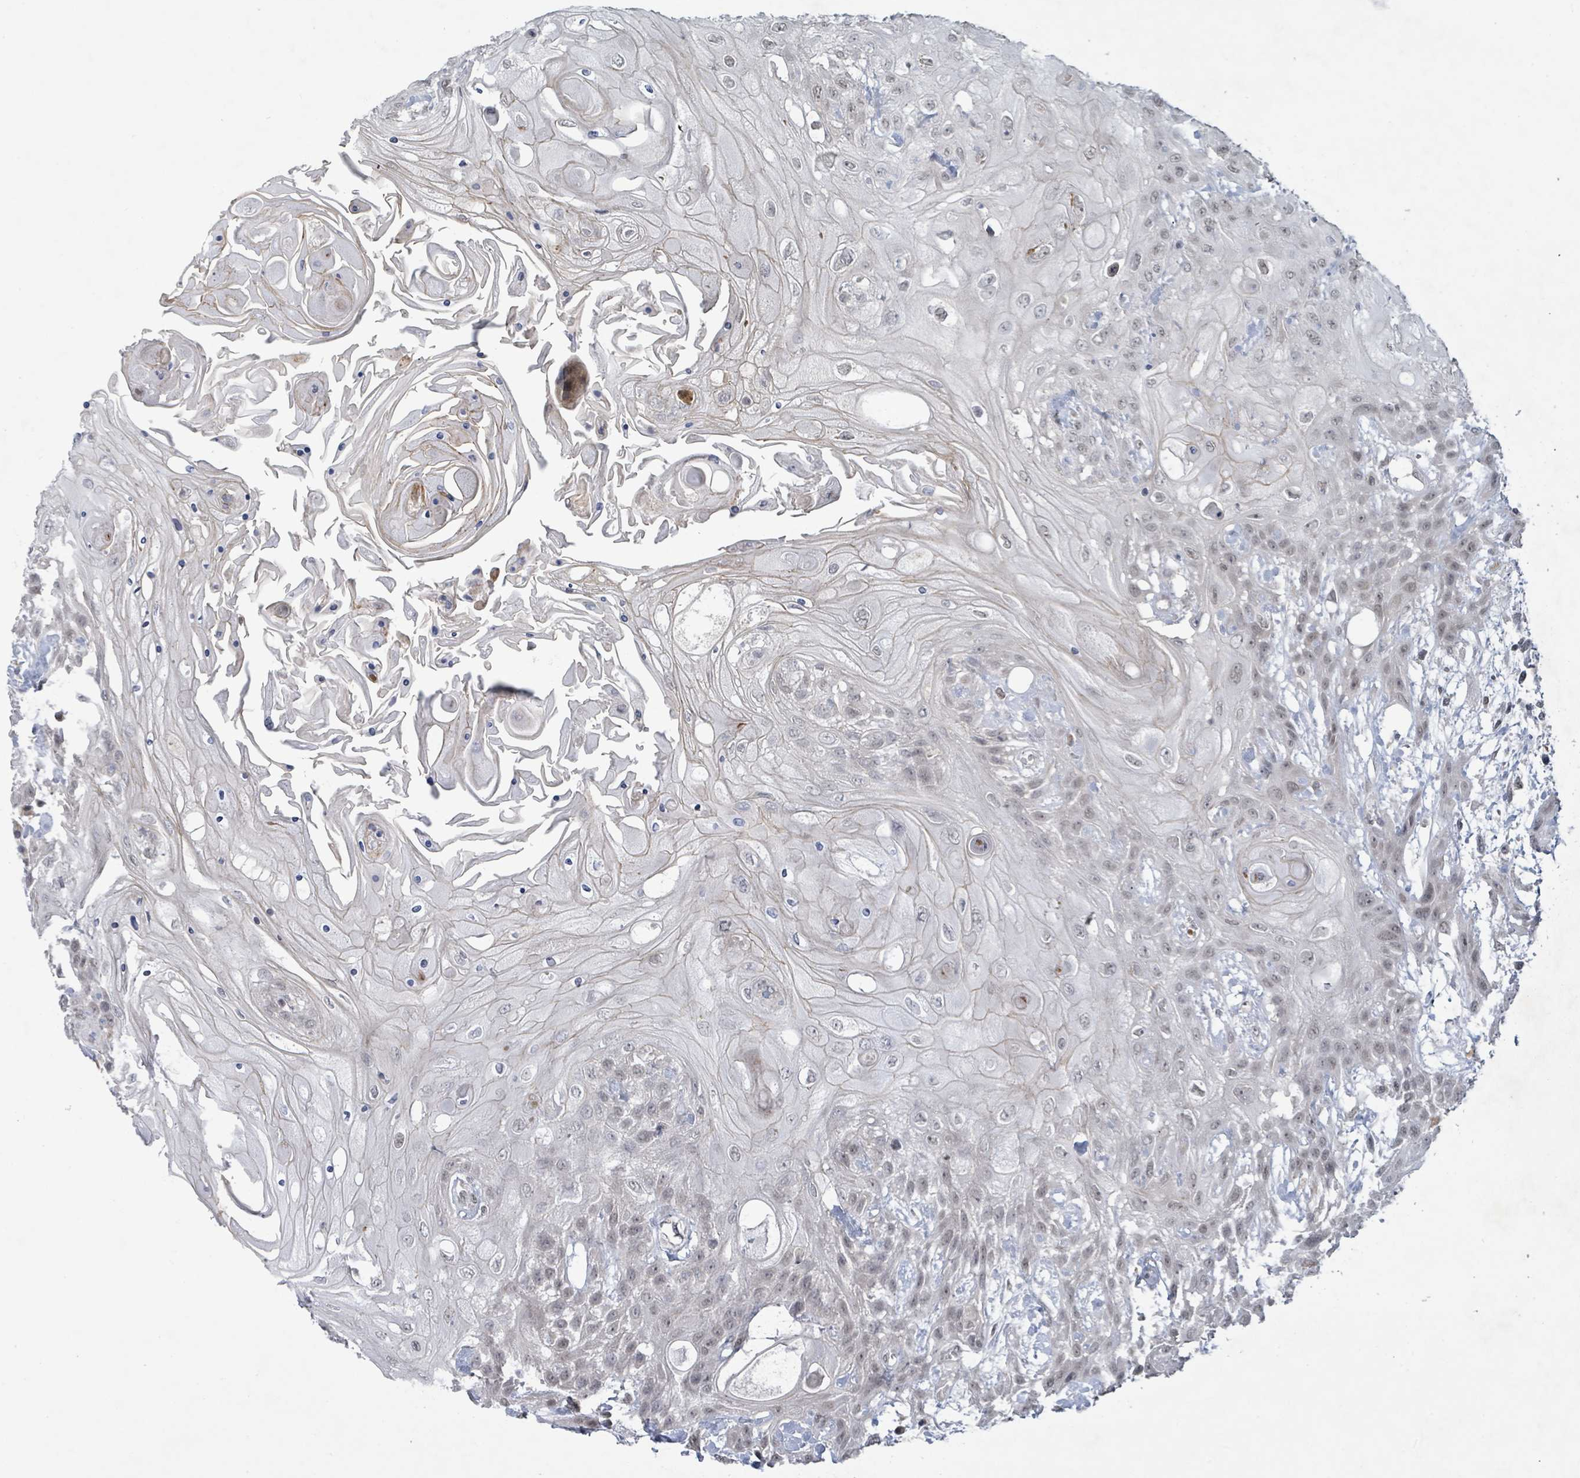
{"staining": {"intensity": "weak", "quantity": "<25%", "location": "nuclear"}, "tissue": "head and neck cancer", "cell_type": "Tumor cells", "image_type": "cancer", "snomed": [{"axis": "morphology", "description": "Squamous cell carcinoma, NOS"}, {"axis": "topography", "description": "Head-Neck"}], "caption": "A micrograph of human head and neck cancer (squamous cell carcinoma) is negative for staining in tumor cells.", "gene": "BANP", "patient": {"sex": "female", "age": 43}}